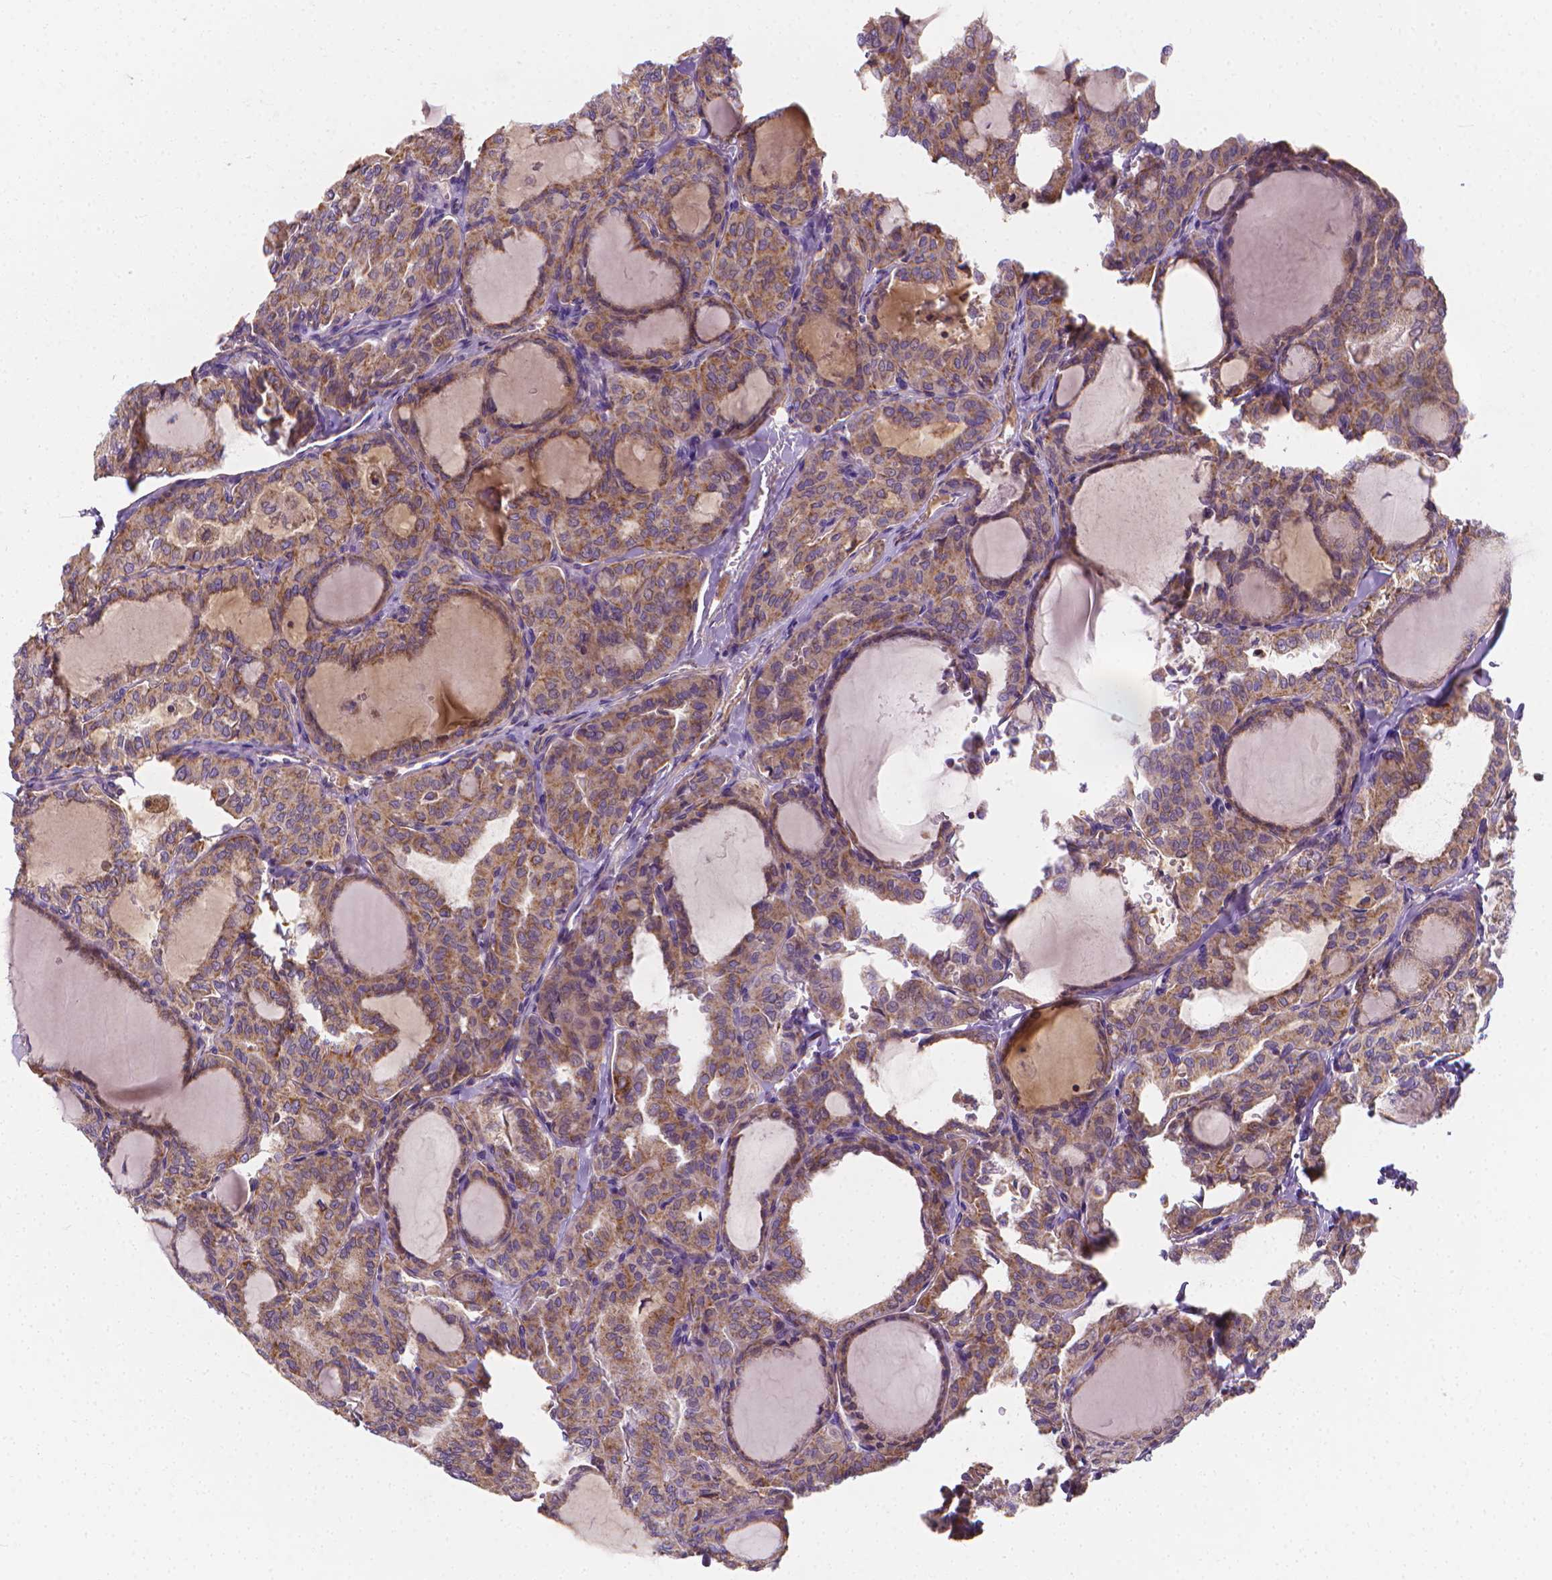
{"staining": {"intensity": "moderate", "quantity": ">75%", "location": "cytoplasmic/membranous"}, "tissue": "thyroid cancer", "cell_type": "Tumor cells", "image_type": "cancer", "snomed": [{"axis": "morphology", "description": "Papillary adenocarcinoma, NOS"}, {"axis": "topography", "description": "Thyroid gland"}], "caption": "This photomicrograph shows immunohistochemistry (IHC) staining of human thyroid cancer, with medium moderate cytoplasmic/membranous staining in approximately >75% of tumor cells.", "gene": "SNCAIP", "patient": {"sex": "male", "age": 20}}